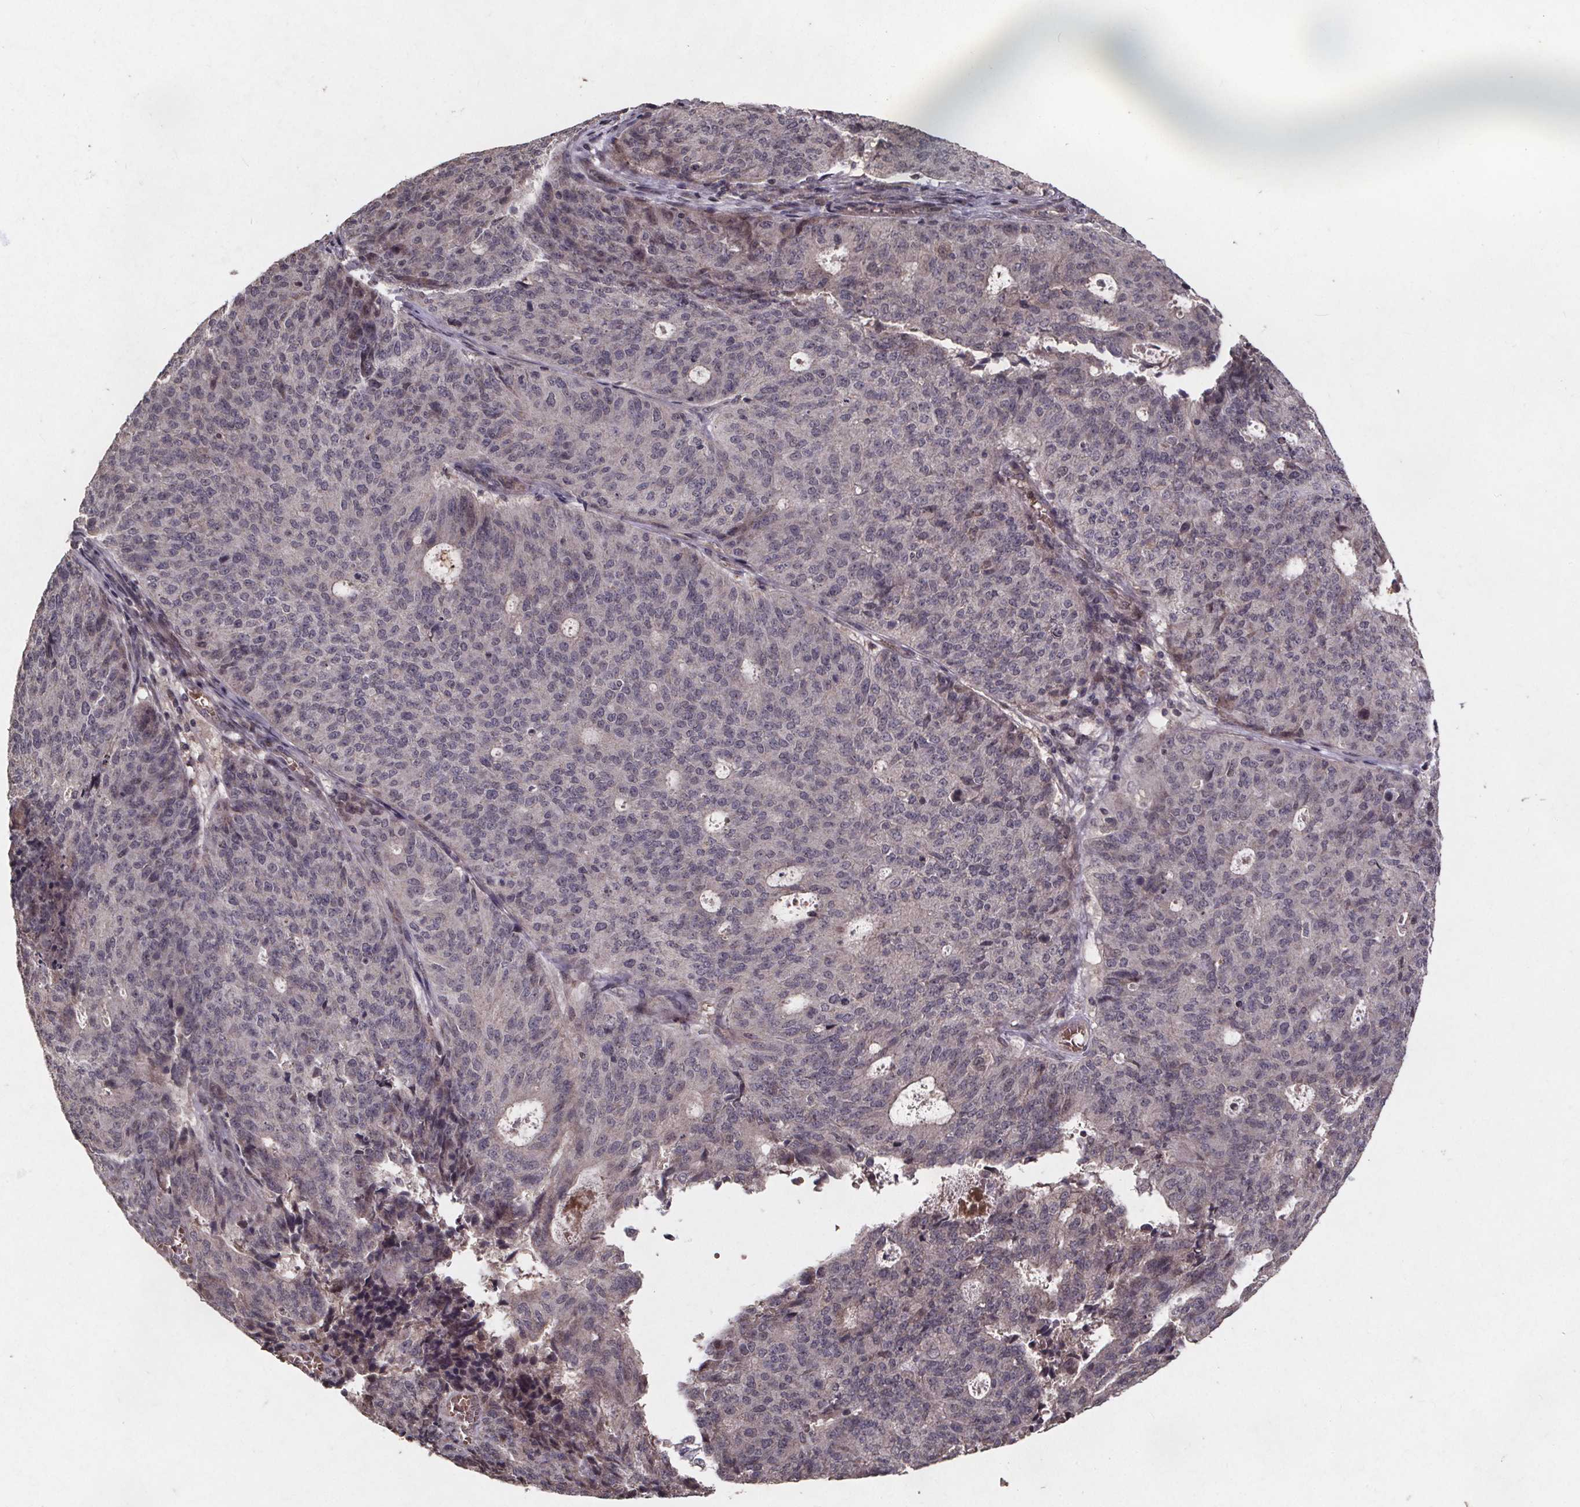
{"staining": {"intensity": "weak", "quantity": "<25%", "location": "cytoplasmic/membranous"}, "tissue": "endometrial cancer", "cell_type": "Tumor cells", "image_type": "cancer", "snomed": [{"axis": "morphology", "description": "Adenocarcinoma, NOS"}, {"axis": "topography", "description": "Endometrium"}], "caption": "This is an IHC histopathology image of endometrial adenocarcinoma. There is no staining in tumor cells.", "gene": "GPX3", "patient": {"sex": "female", "age": 82}}